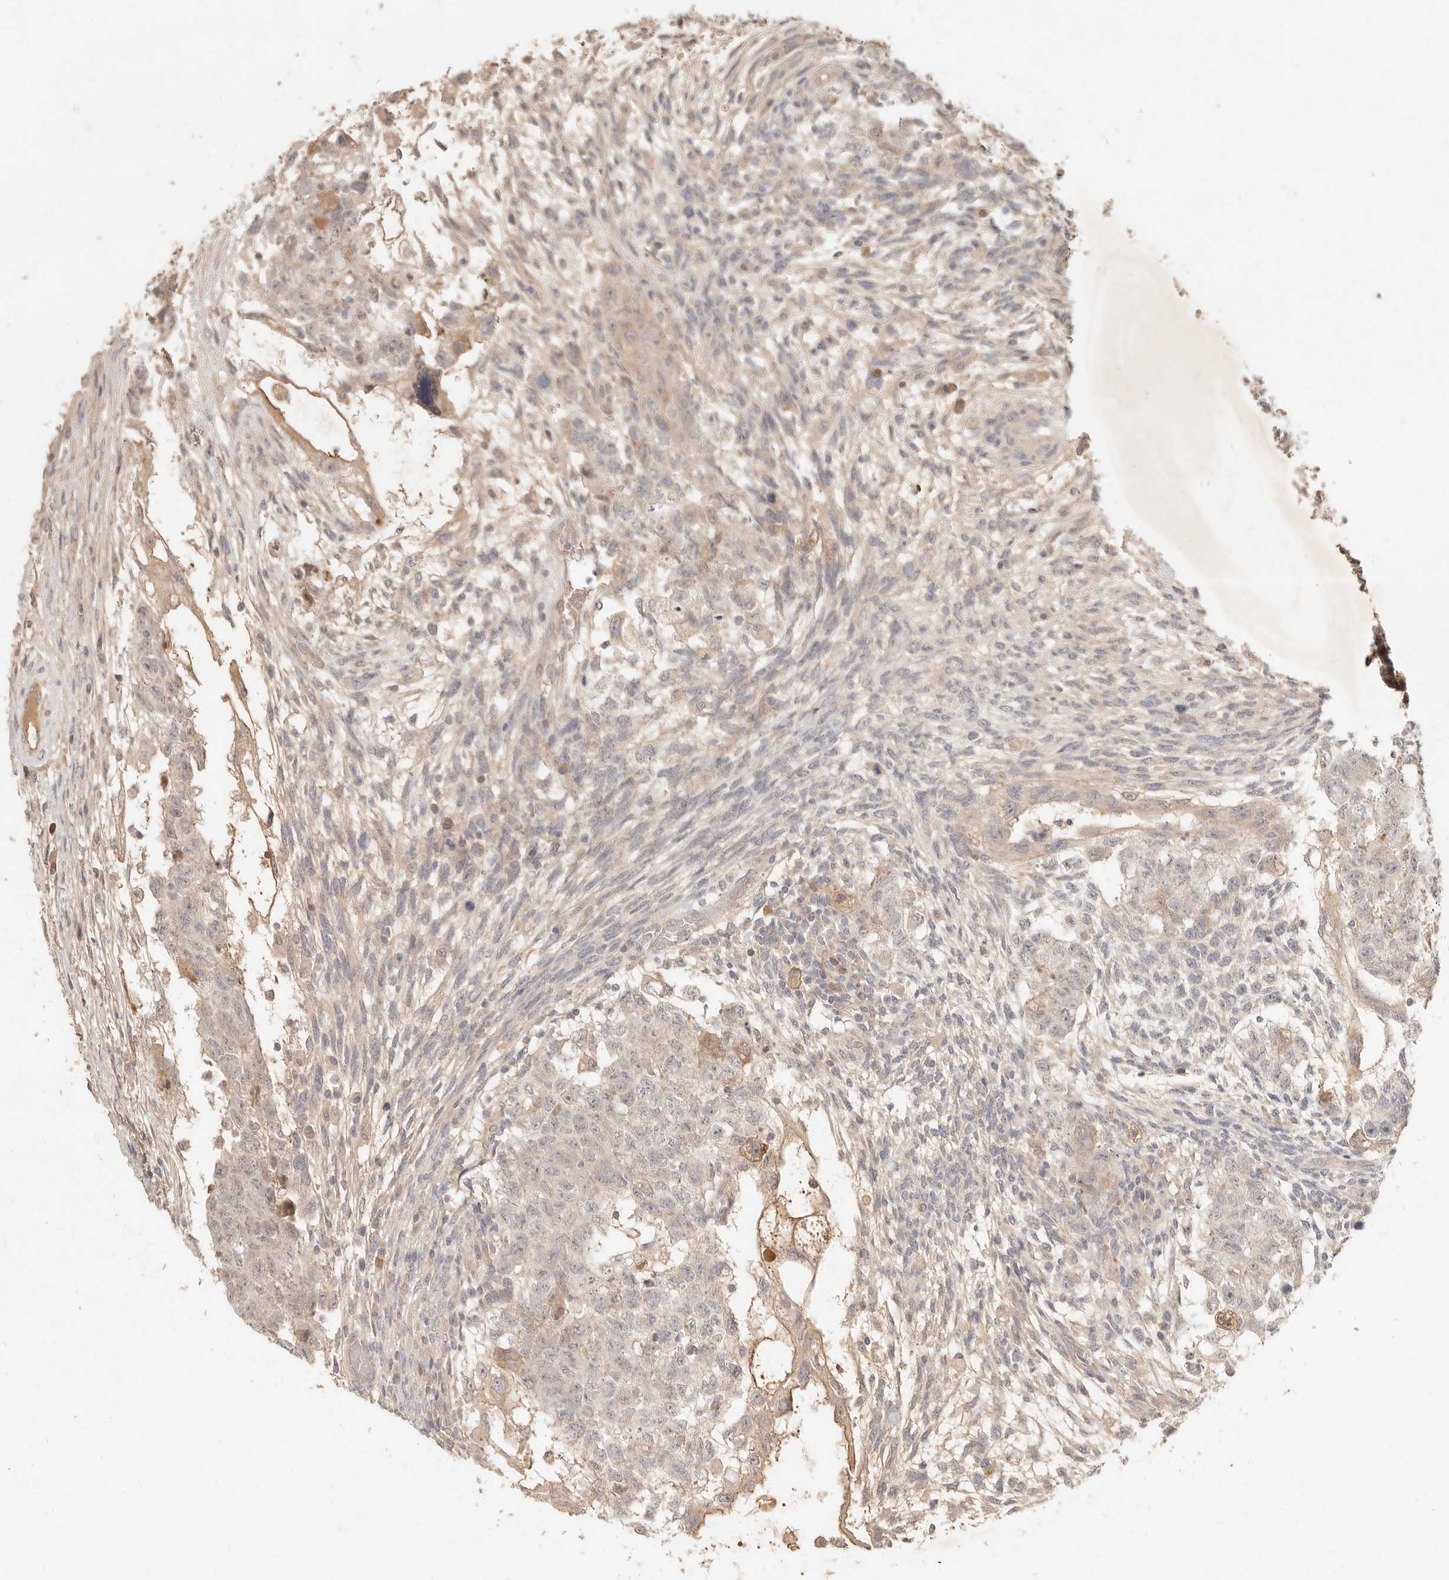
{"staining": {"intensity": "weak", "quantity": "<25%", "location": "cytoplasmic/membranous"}, "tissue": "testis cancer", "cell_type": "Tumor cells", "image_type": "cancer", "snomed": [{"axis": "morphology", "description": "Normal tissue, NOS"}, {"axis": "morphology", "description": "Carcinoma, Embryonal, NOS"}, {"axis": "topography", "description": "Testis"}], "caption": "IHC micrograph of neoplastic tissue: human testis cancer stained with DAB (3,3'-diaminobenzidine) reveals no significant protein expression in tumor cells.", "gene": "UBXN11", "patient": {"sex": "male", "age": 36}}